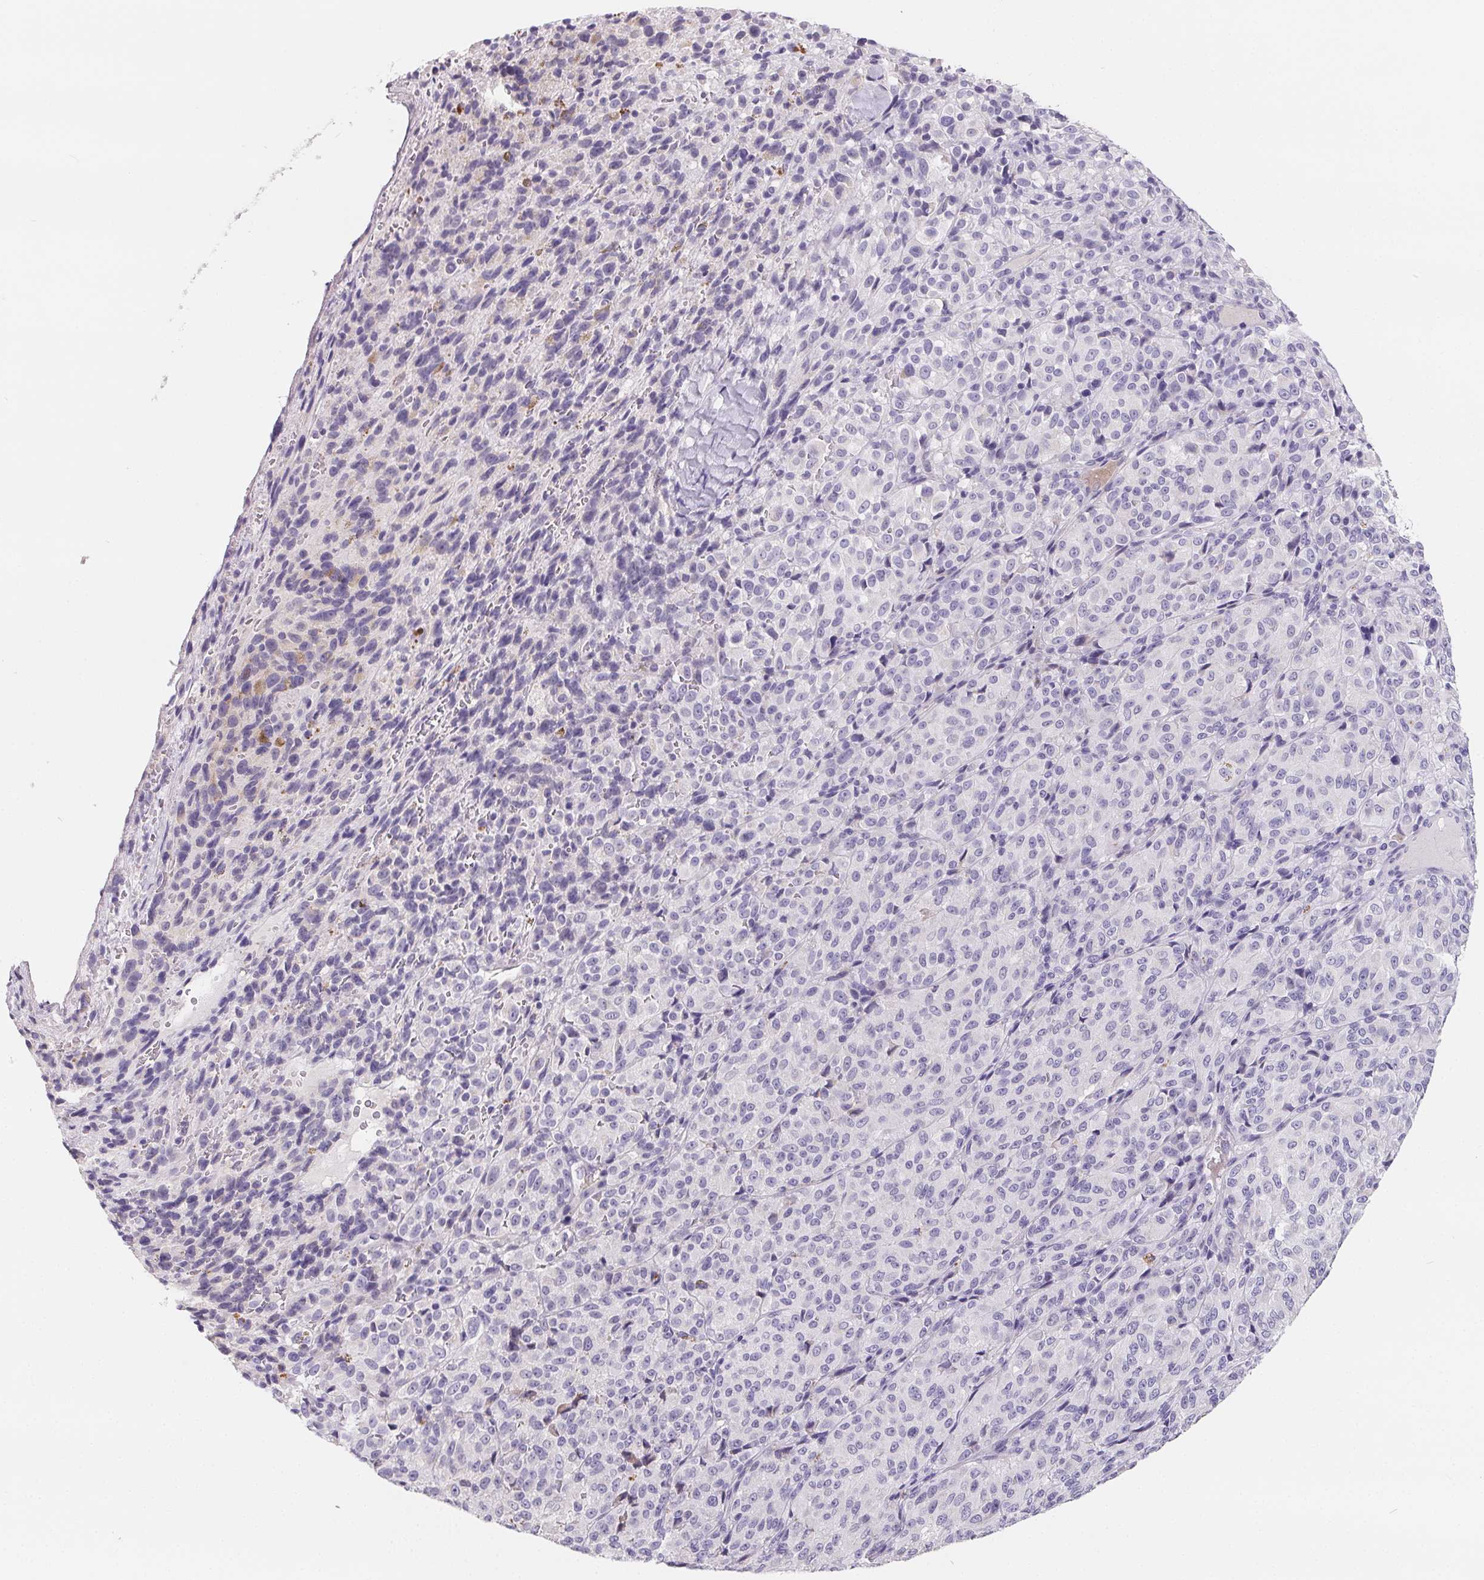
{"staining": {"intensity": "negative", "quantity": "none", "location": "none"}, "tissue": "melanoma", "cell_type": "Tumor cells", "image_type": "cancer", "snomed": [{"axis": "morphology", "description": "Malignant melanoma, Metastatic site"}, {"axis": "topography", "description": "Brain"}], "caption": "Immunohistochemical staining of human malignant melanoma (metastatic site) displays no significant positivity in tumor cells.", "gene": "FDX1", "patient": {"sex": "female", "age": 56}}